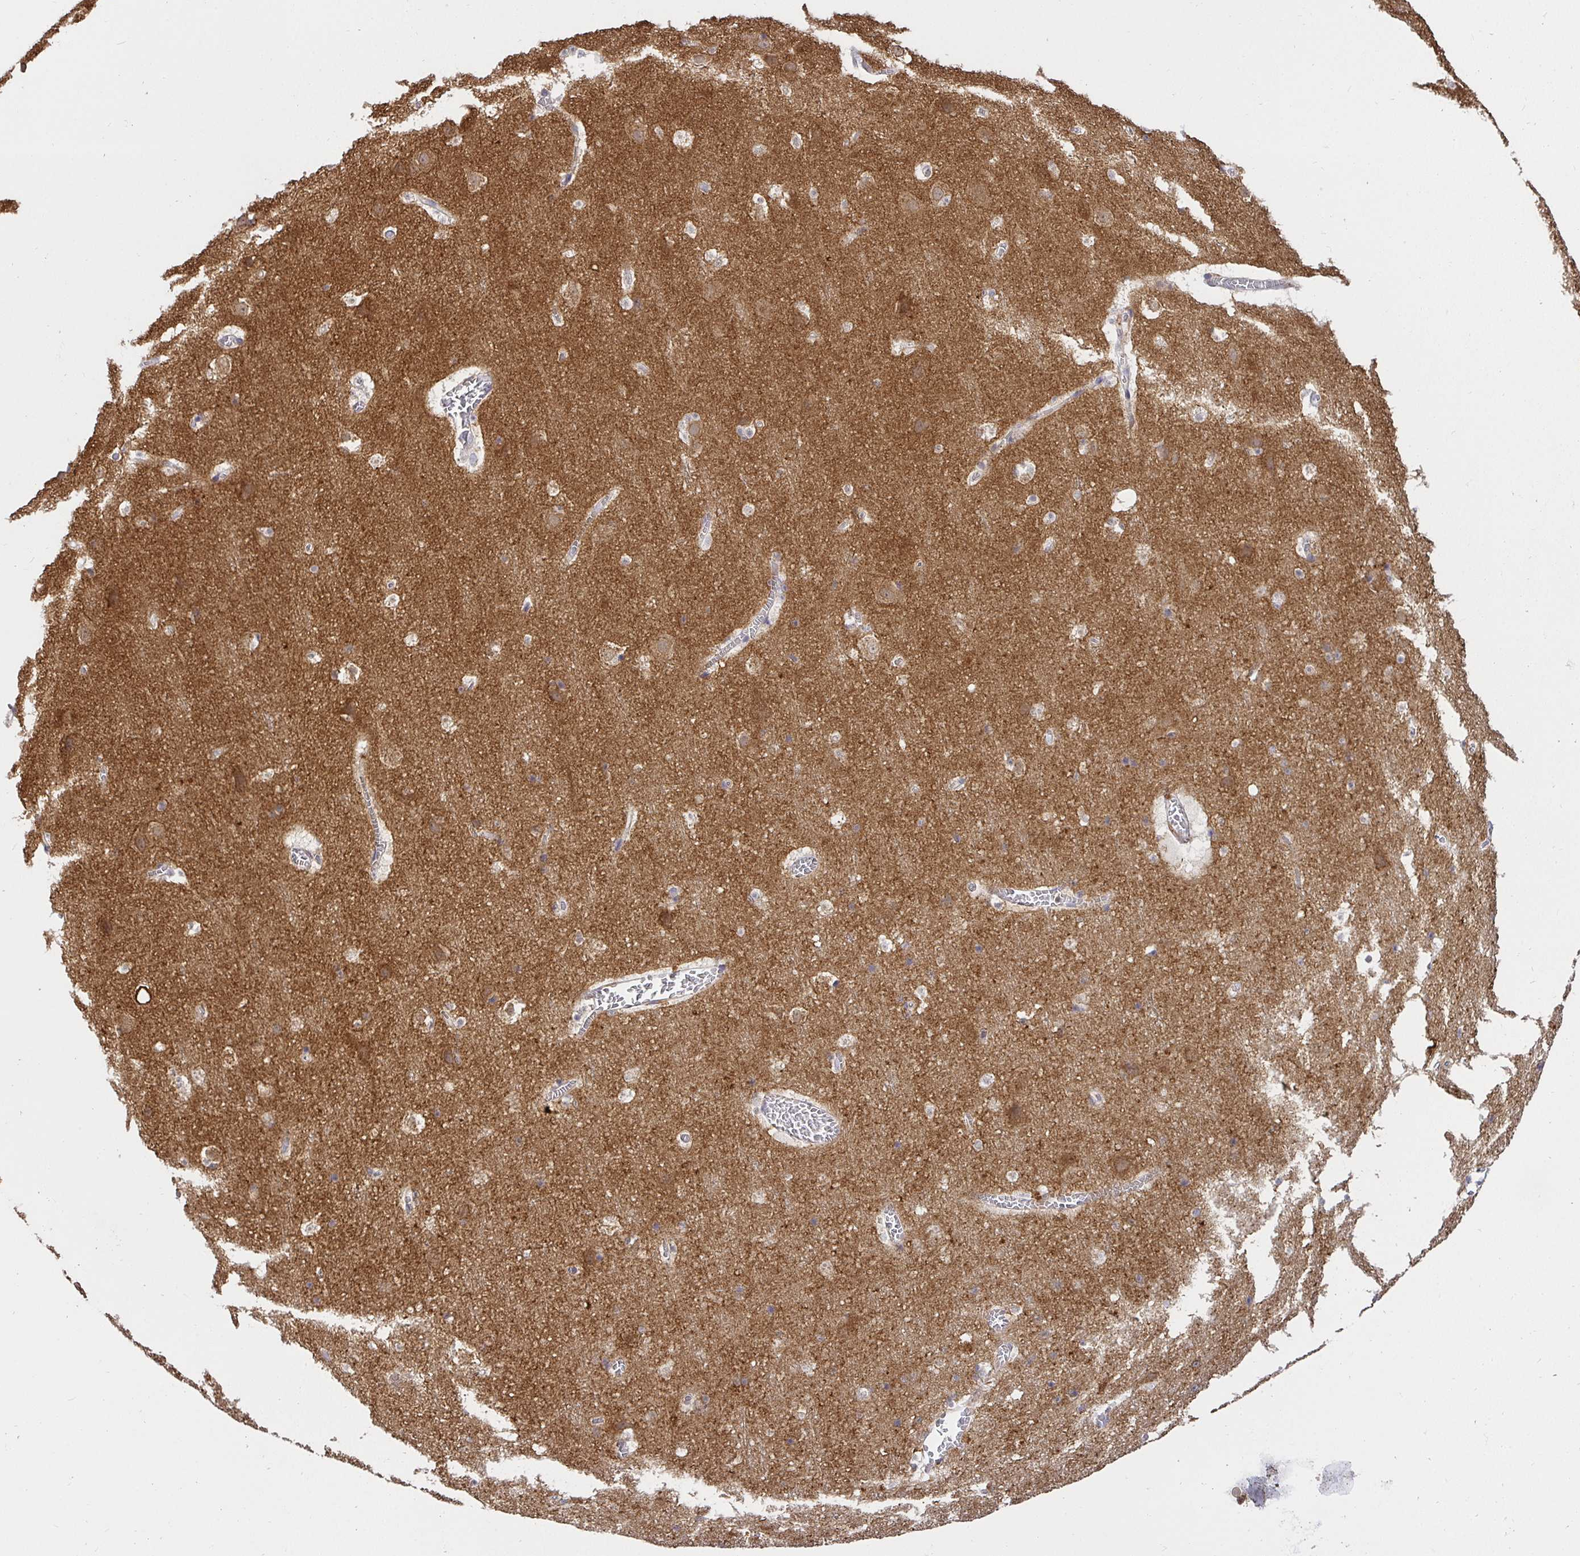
{"staining": {"intensity": "negative", "quantity": "none", "location": "none"}, "tissue": "cerebral cortex", "cell_type": "Endothelial cells", "image_type": "normal", "snomed": [{"axis": "morphology", "description": "Normal tissue, NOS"}, {"axis": "topography", "description": "Cerebral cortex"}], "caption": "The histopathology image shows no significant positivity in endothelial cells of cerebral cortex.", "gene": "ATP6V1F", "patient": {"sex": "female", "age": 42}}